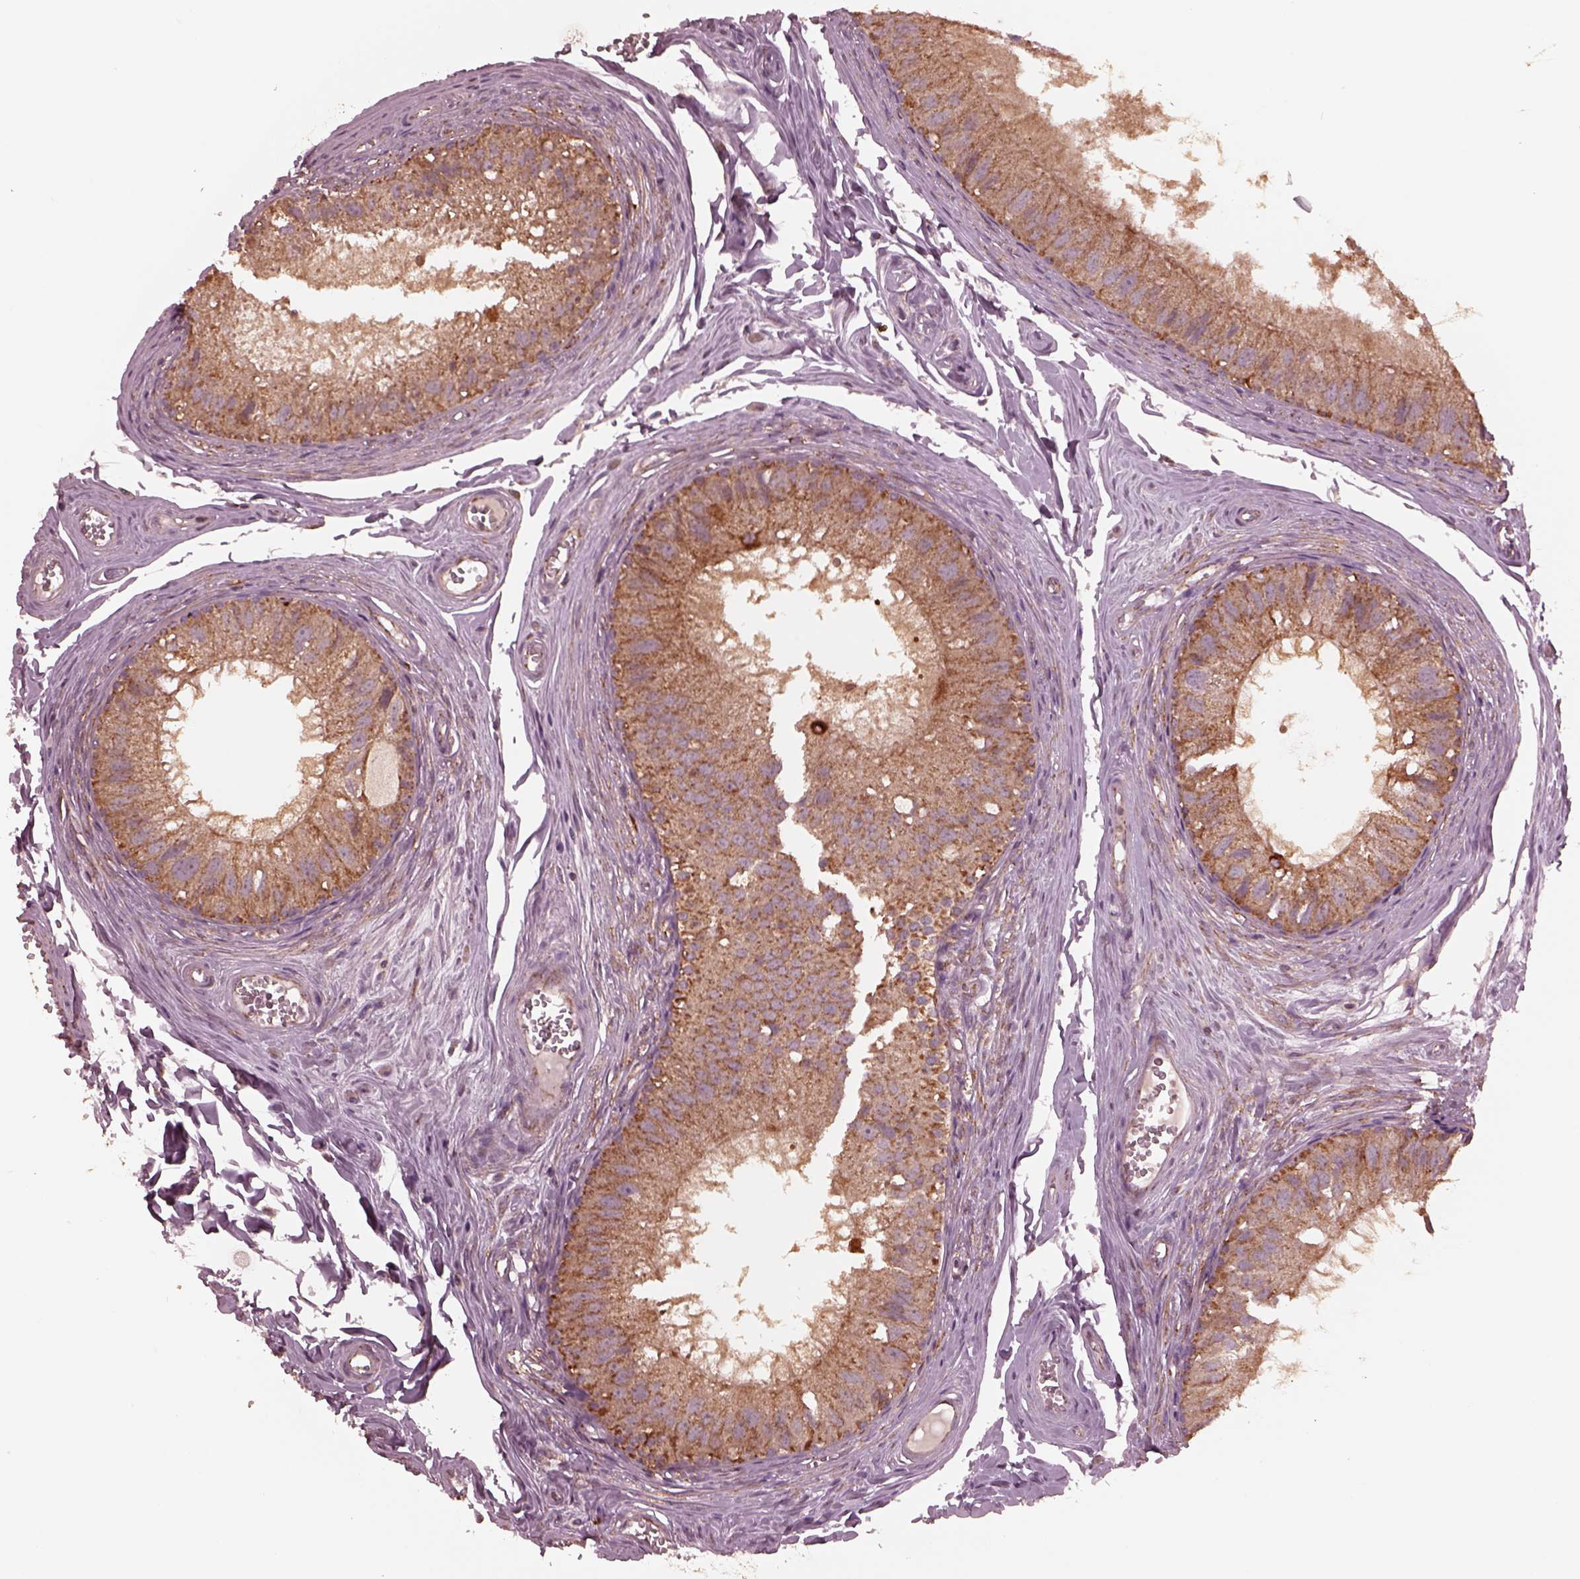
{"staining": {"intensity": "moderate", "quantity": ">75%", "location": "cytoplasmic/membranous"}, "tissue": "epididymis", "cell_type": "Glandular cells", "image_type": "normal", "snomed": [{"axis": "morphology", "description": "Normal tissue, NOS"}, {"axis": "topography", "description": "Epididymis"}], "caption": "Approximately >75% of glandular cells in benign epididymis exhibit moderate cytoplasmic/membranous protein positivity as visualized by brown immunohistochemical staining.", "gene": "NDUFB10", "patient": {"sex": "male", "age": 45}}